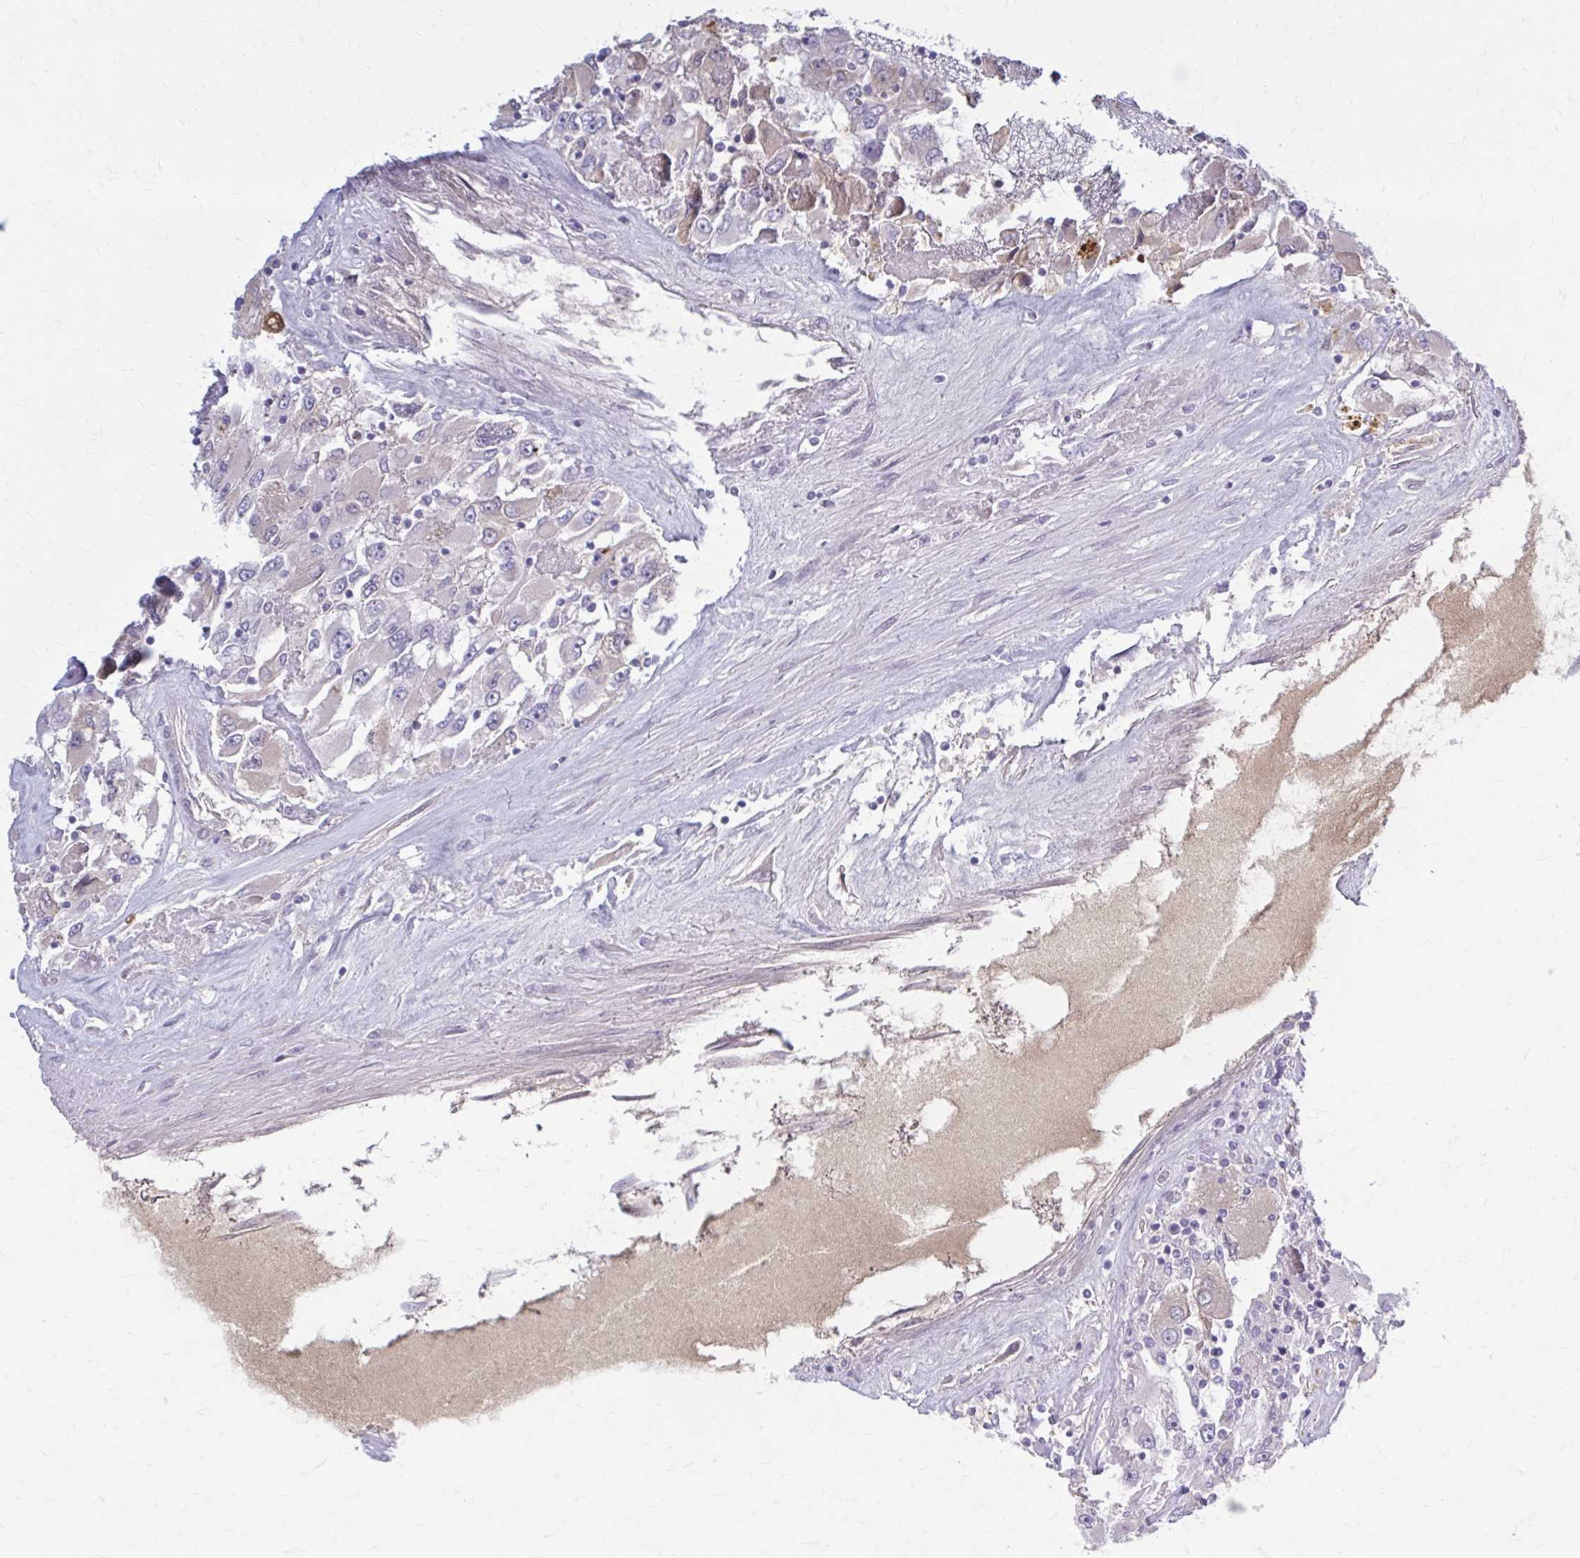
{"staining": {"intensity": "negative", "quantity": "none", "location": "none"}, "tissue": "renal cancer", "cell_type": "Tumor cells", "image_type": "cancer", "snomed": [{"axis": "morphology", "description": "Adenocarcinoma, NOS"}, {"axis": "topography", "description": "Kidney"}], "caption": "There is no significant staining in tumor cells of renal cancer.", "gene": "SERPIND1", "patient": {"sex": "female", "age": 52}}